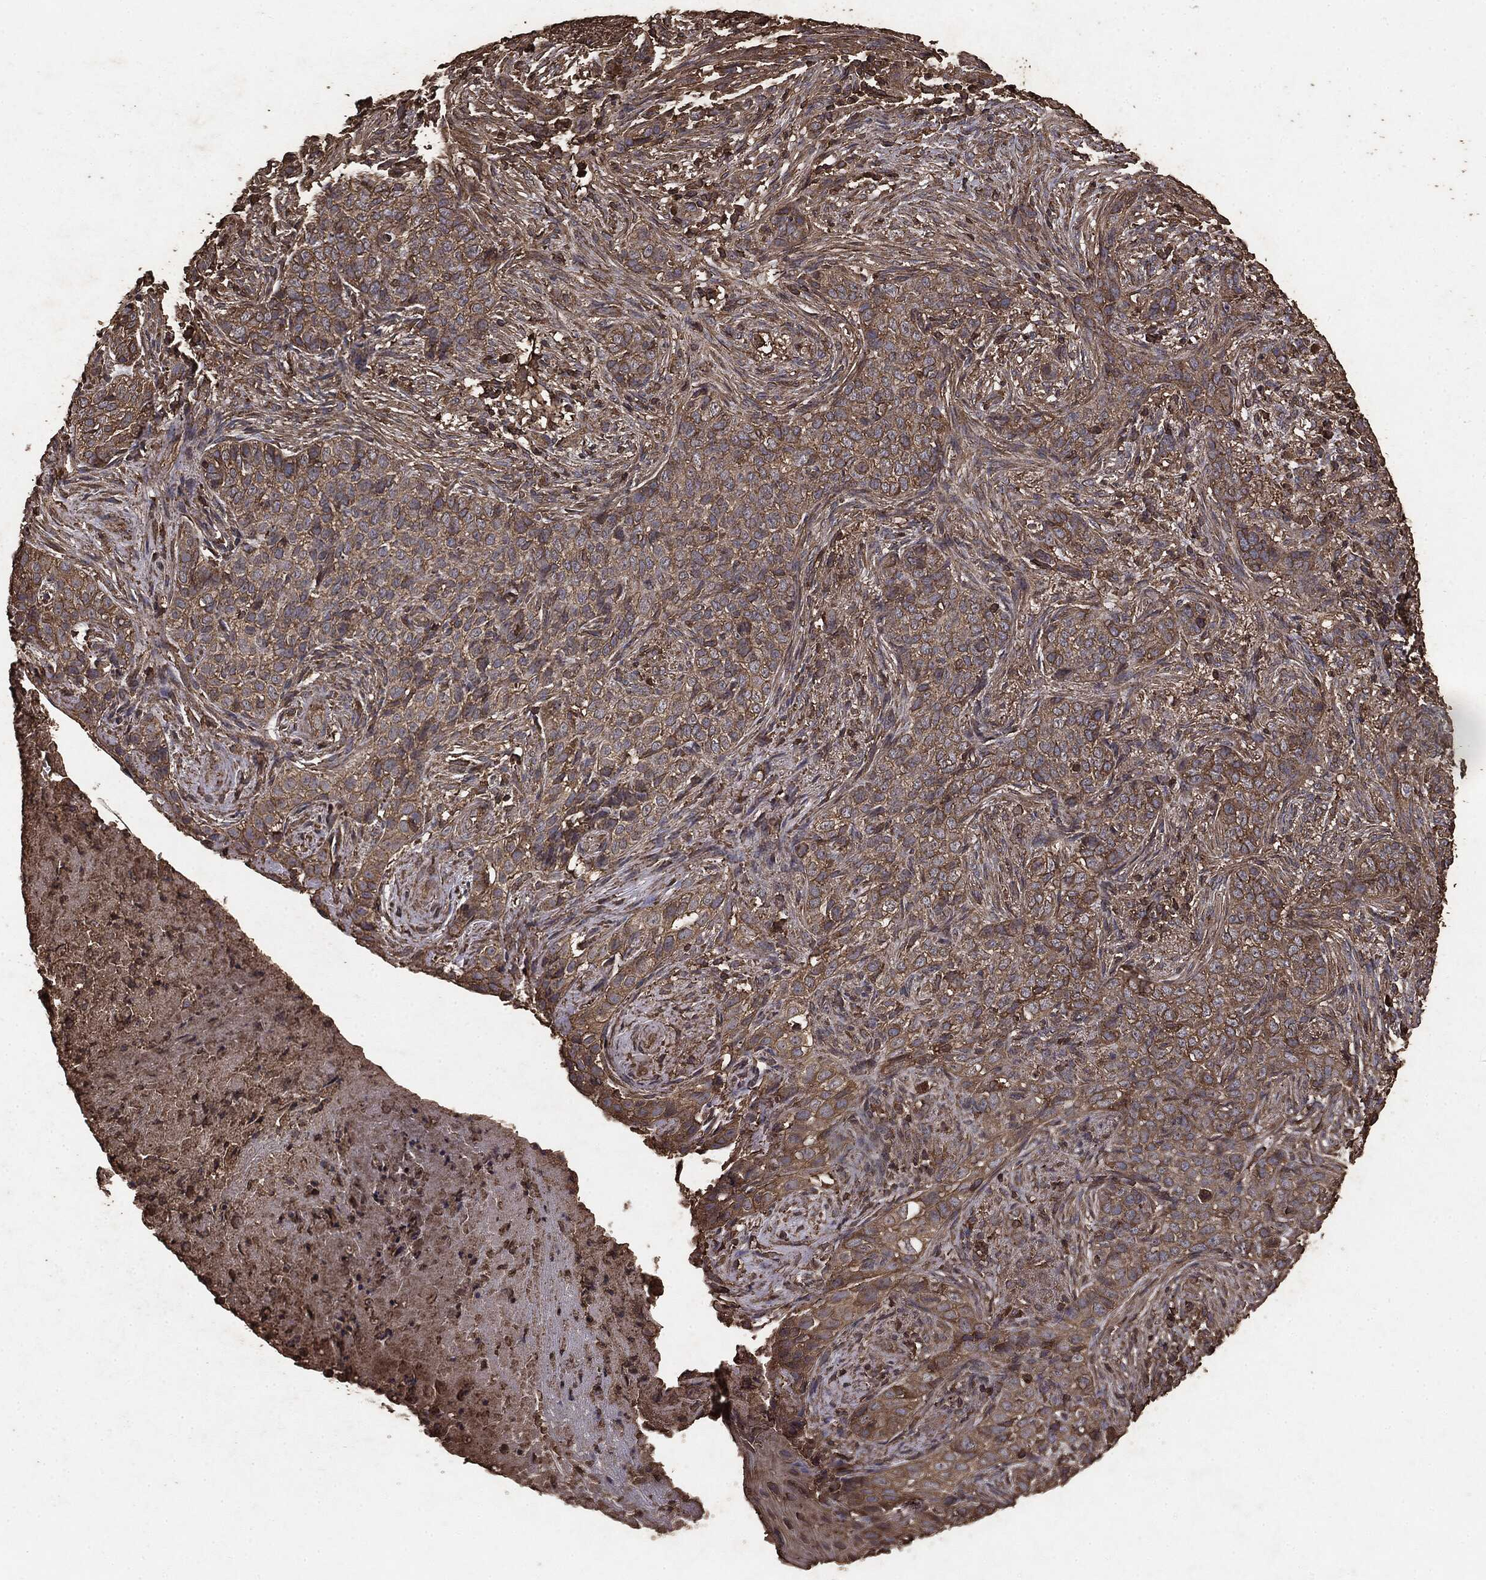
{"staining": {"intensity": "moderate", "quantity": "25%-75%", "location": "cytoplasmic/membranous"}, "tissue": "skin cancer", "cell_type": "Tumor cells", "image_type": "cancer", "snomed": [{"axis": "morphology", "description": "Squamous cell carcinoma, NOS"}, {"axis": "topography", "description": "Skin"}], "caption": "Tumor cells exhibit moderate cytoplasmic/membranous expression in about 25%-75% of cells in skin squamous cell carcinoma.", "gene": "MTOR", "patient": {"sex": "male", "age": 88}}